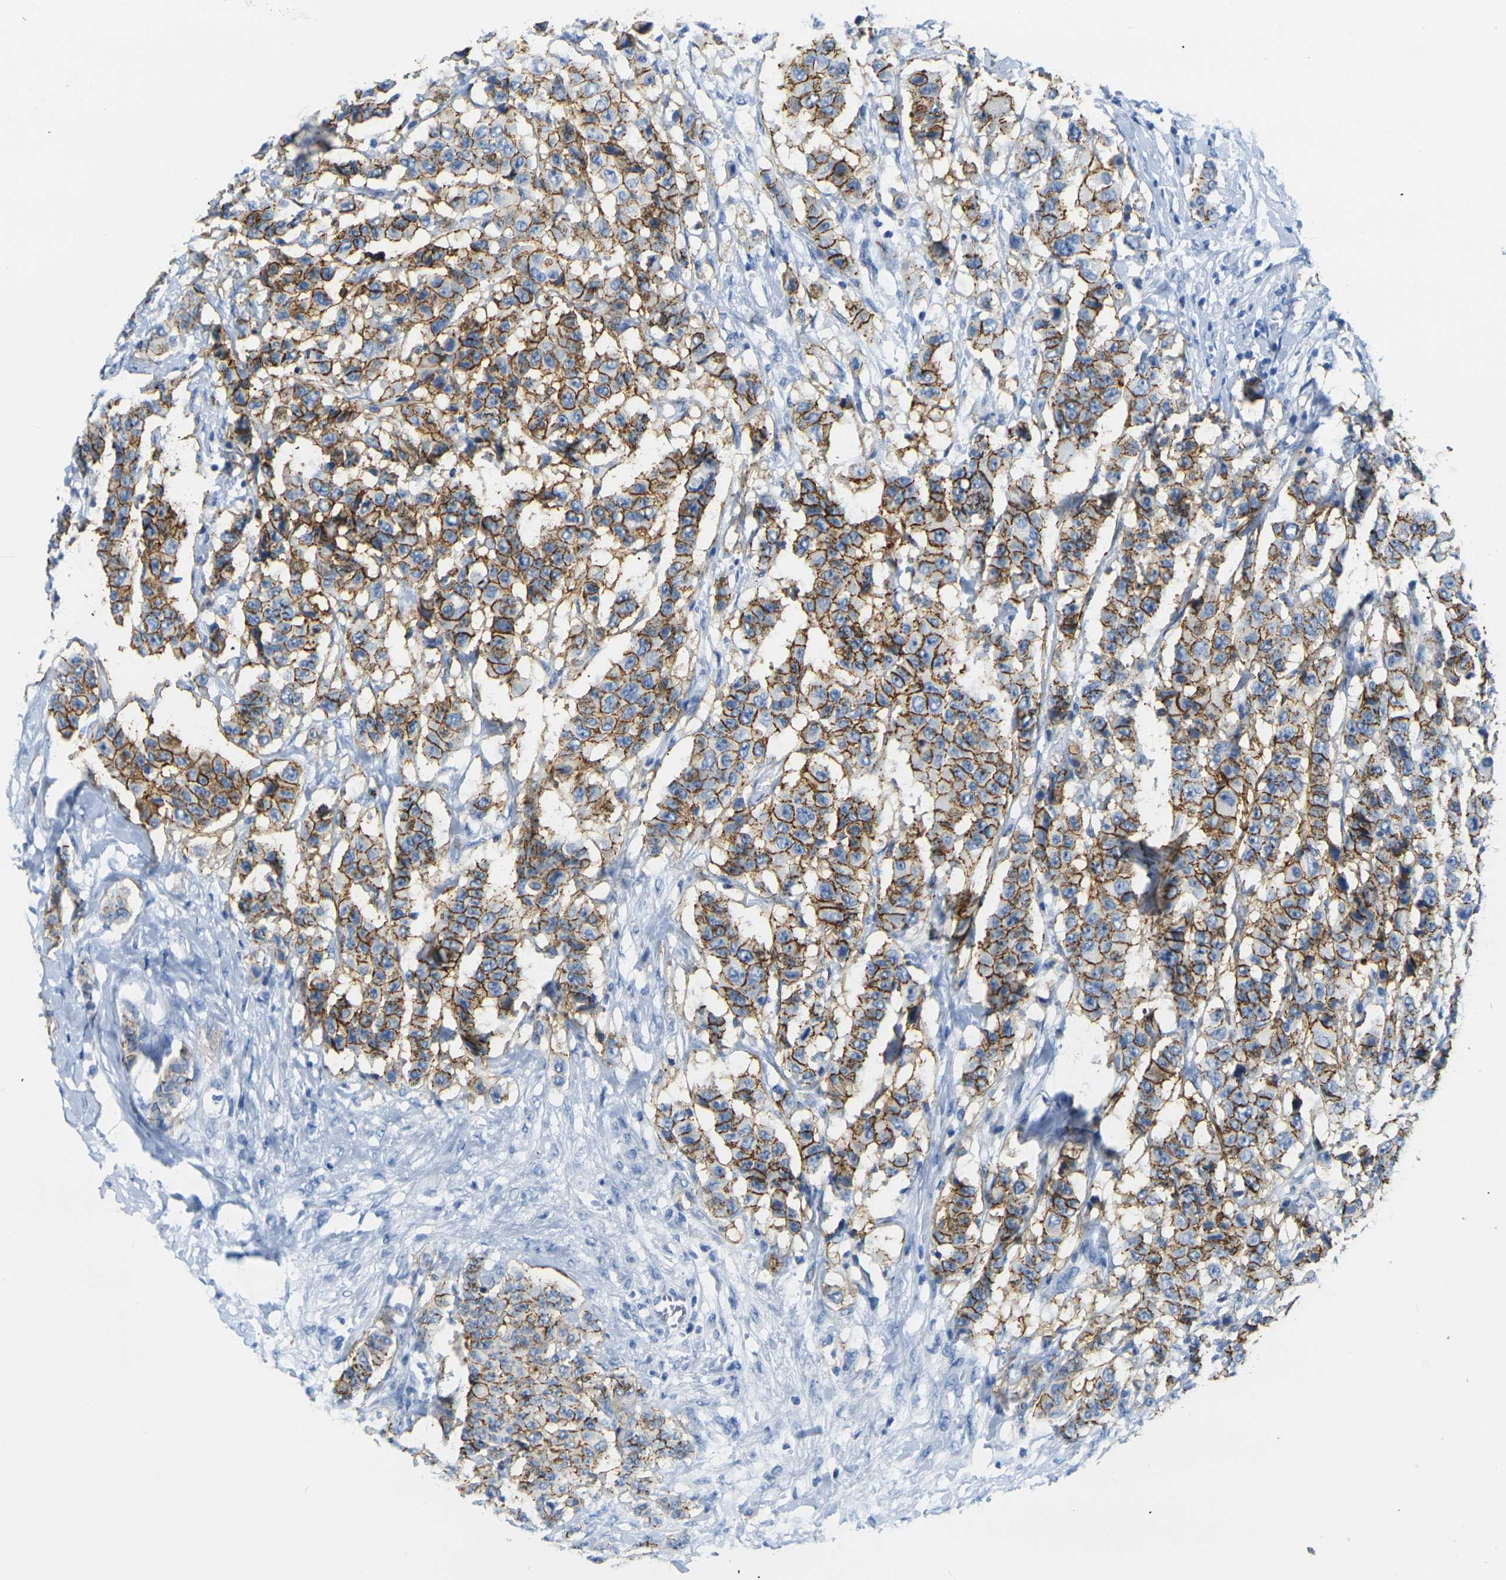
{"staining": {"intensity": "strong", "quantity": ">75%", "location": "cytoplasmic/membranous"}, "tissue": "breast cancer", "cell_type": "Tumor cells", "image_type": "cancer", "snomed": [{"axis": "morphology", "description": "Duct carcinoma"}, {"axis": "topography", "description": "Breast"}], "caption": "Breast cancer (infiltrating ductal carcinoma) stained for a protein (brown) displays strong cytoplasmic/membranous positive expression in about >75% of tumor cells.", "gene": "CLDN7", "patient": {"sex": "female", "age": 40}}